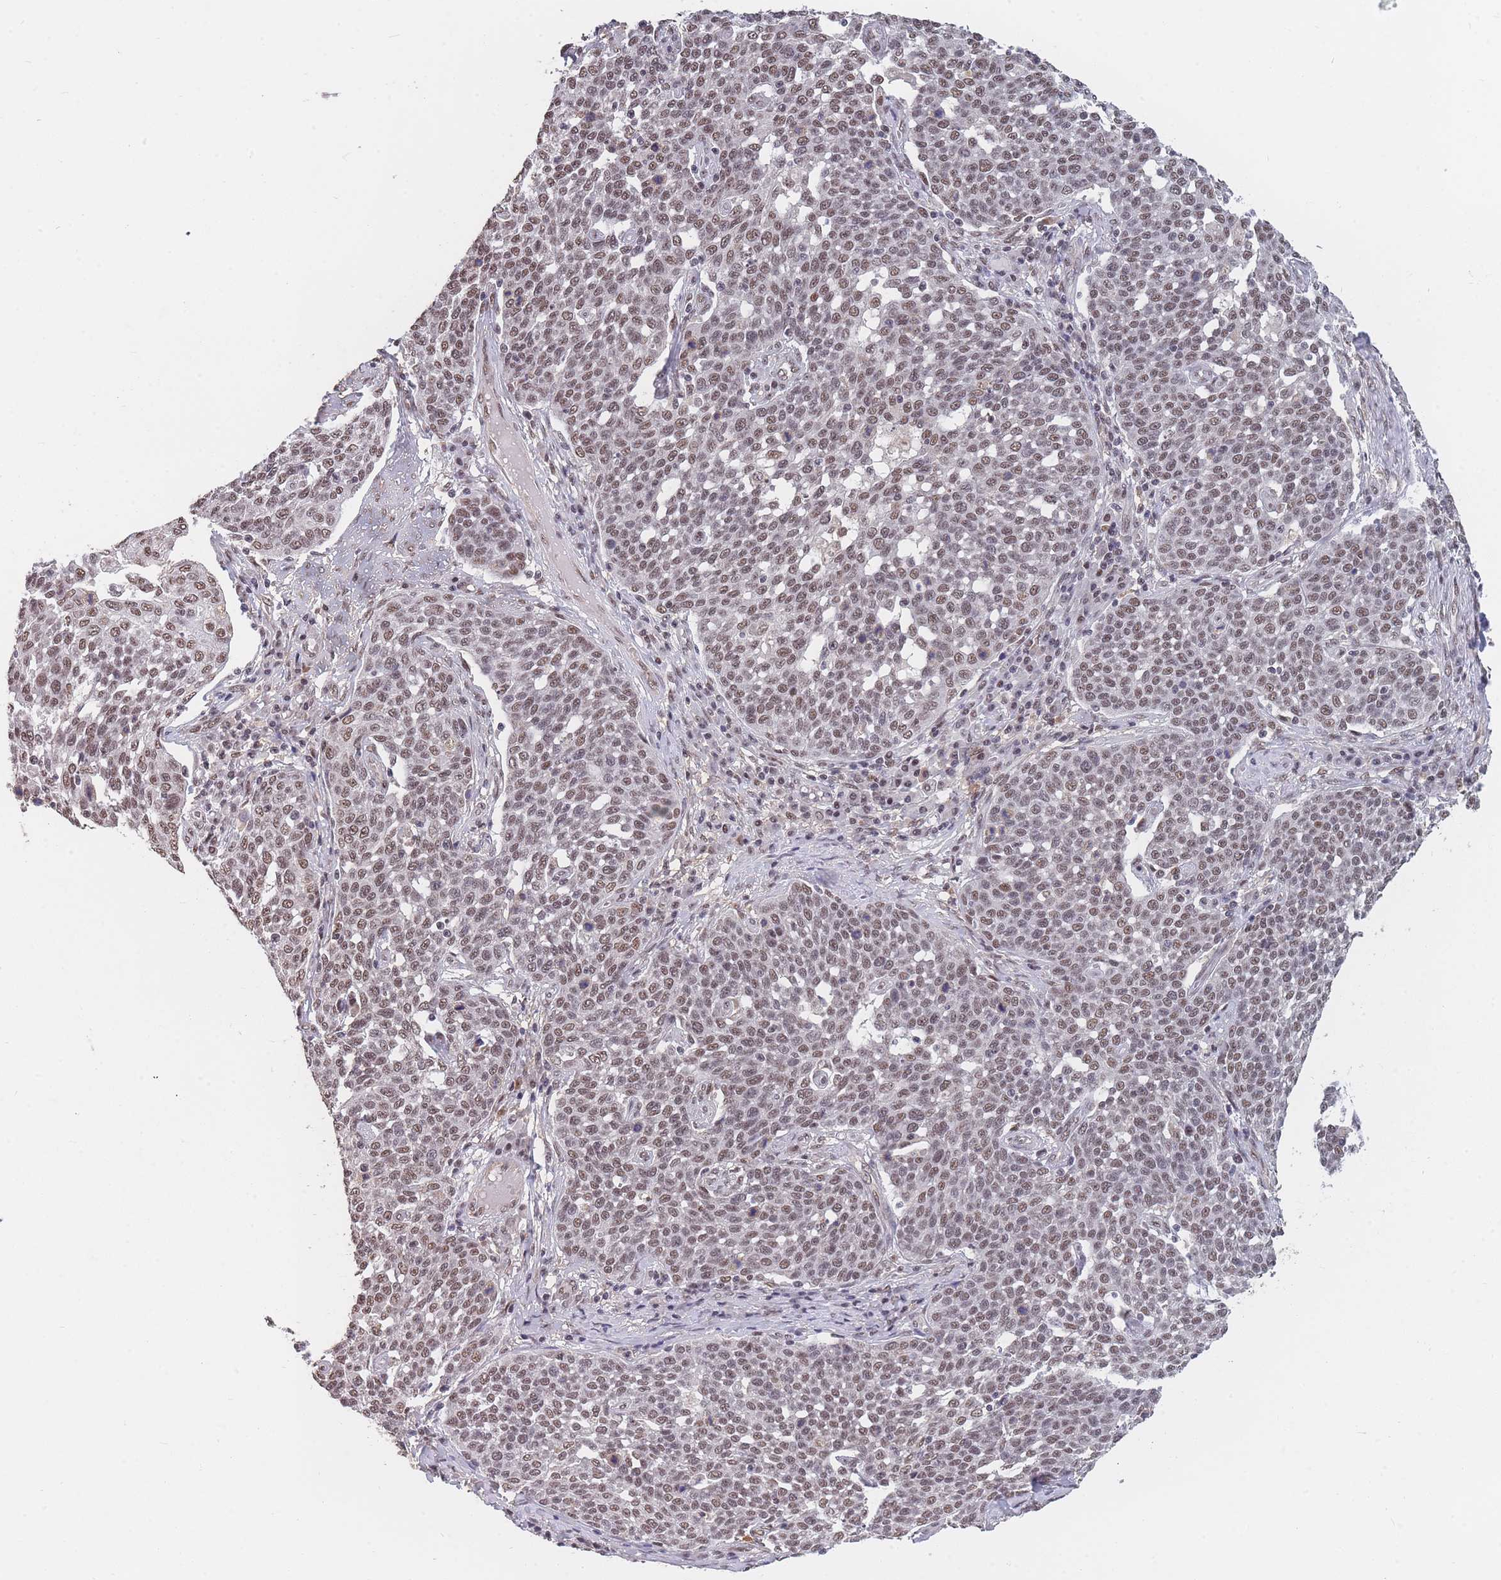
{"staining": {"intensity": "moderate", "quantity": ">75%", "location": "nuclear"}, "tissue": "cervical cancer", "cell_type": "Tumor cells", "image_type": "cancer", "snomed": [{"axis": "morphology", "description": "Squamous cell carcinoma, NOS"}, {"axis": "topography", "description": "Cervix"}], "caption": "Immunohistochemical staining of human cervical cancer (squamous cell carcinoma) displays moderate nuclear protein positivity in approximately >75% of tumor cells. (Brightfield microscopy of DAB IHC at high magnification).", "gene": "SNRPA1", "patient": {"sex": "female", "age": 34}}